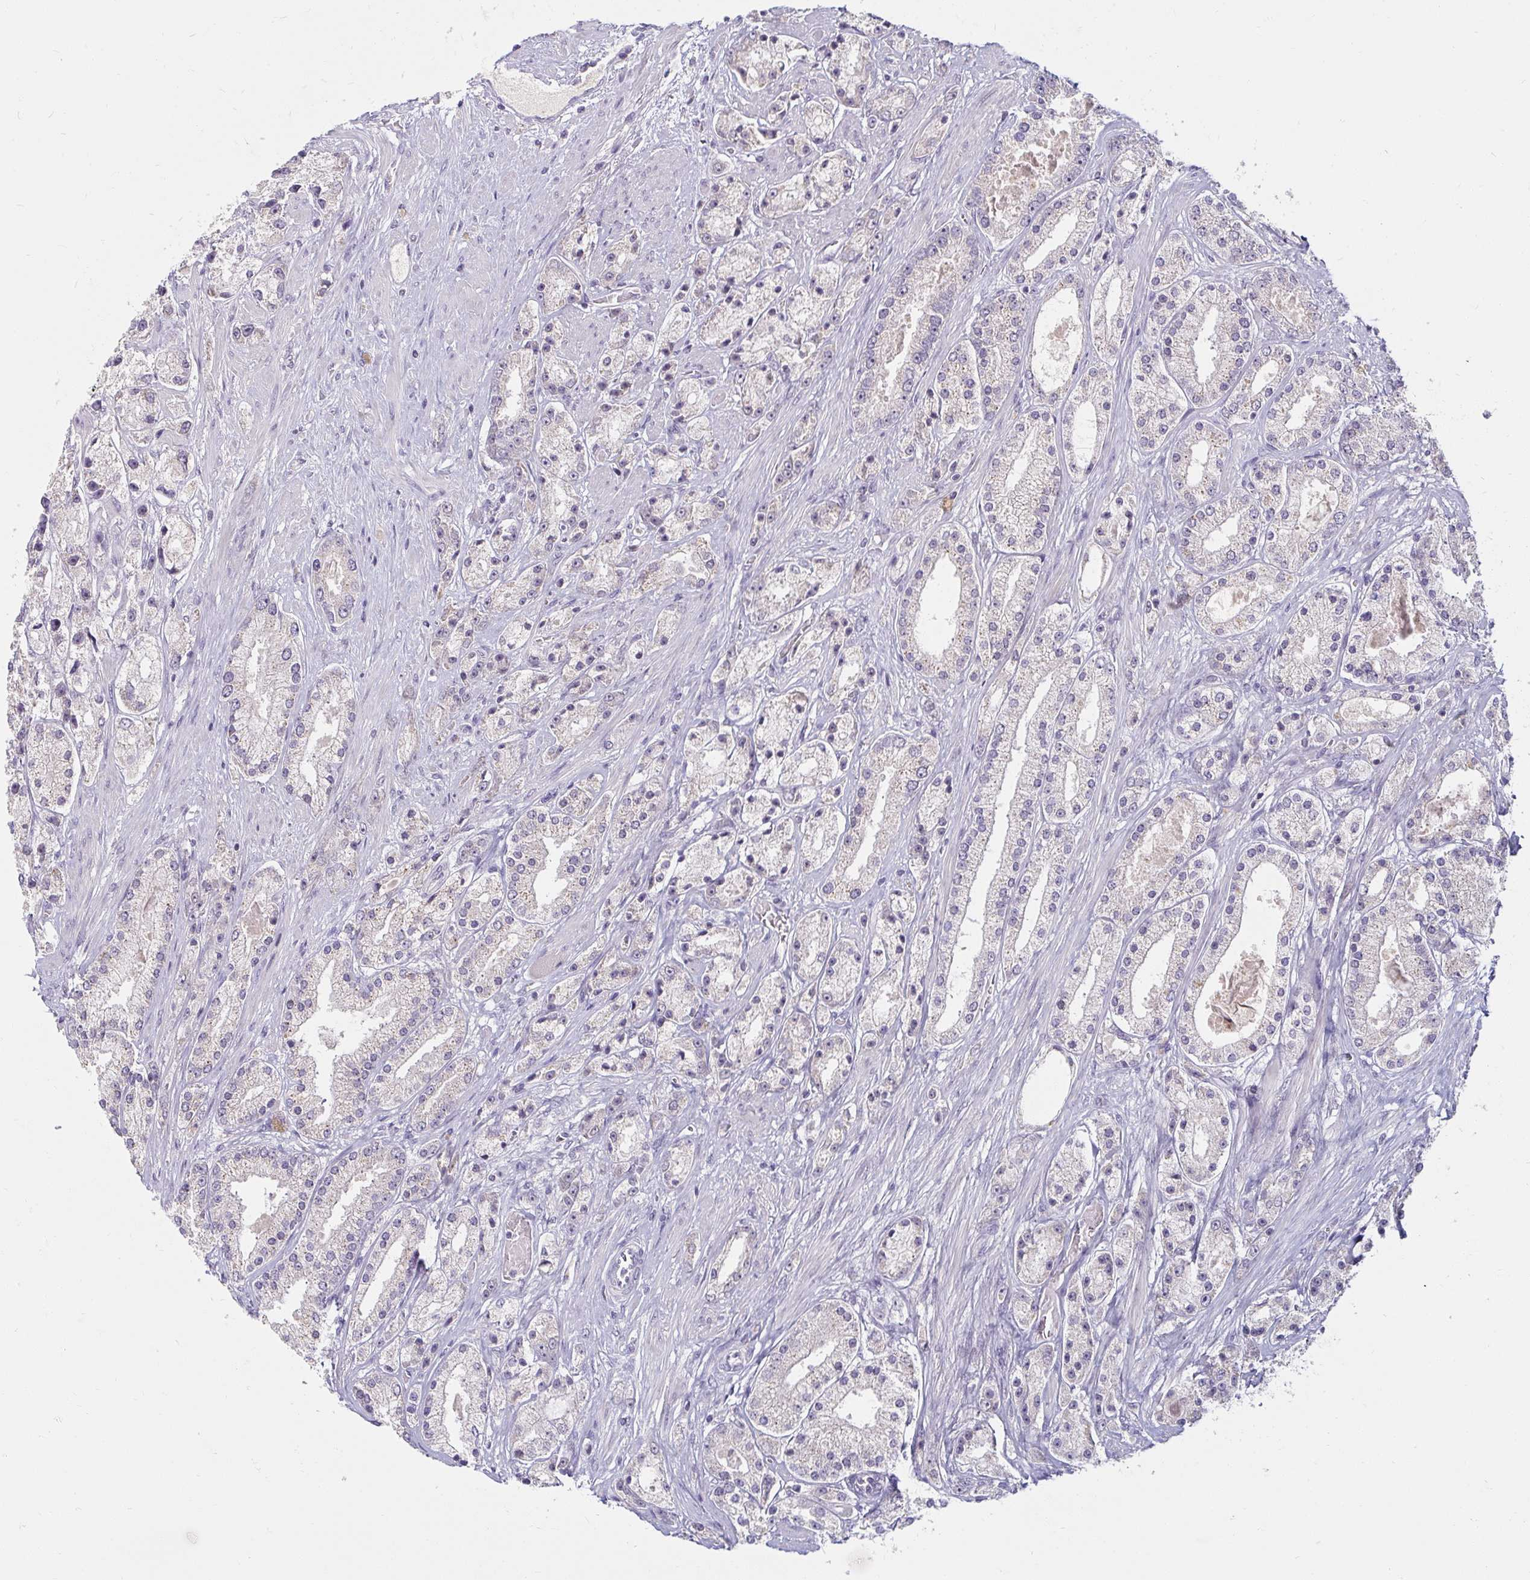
{"staining": {"intensity": "negative", "quantity": "none", "location": "none"}, "tissue": "prostate cancer", "cell_type": "Tumor cells", "image_type": "cancer", "snomed": [{"axis": "morphology", "description": "Adenocarcinoma, High grade"}, {"axis": "topography", "description": "Prostate"}], "caption": "This is a histopathology image of immunohistochemistry (IHC) staining of high-grade adenocarcinoma (prostate), which shows no expression in tumor cells. The staining was performed using DAB to visualize the protein expression in brown, while the nuclei were stained in blue with hematoxylin (Magnification: 20x).", "gene": "DDN", "patient": {"sex": "male", "age": 67}}